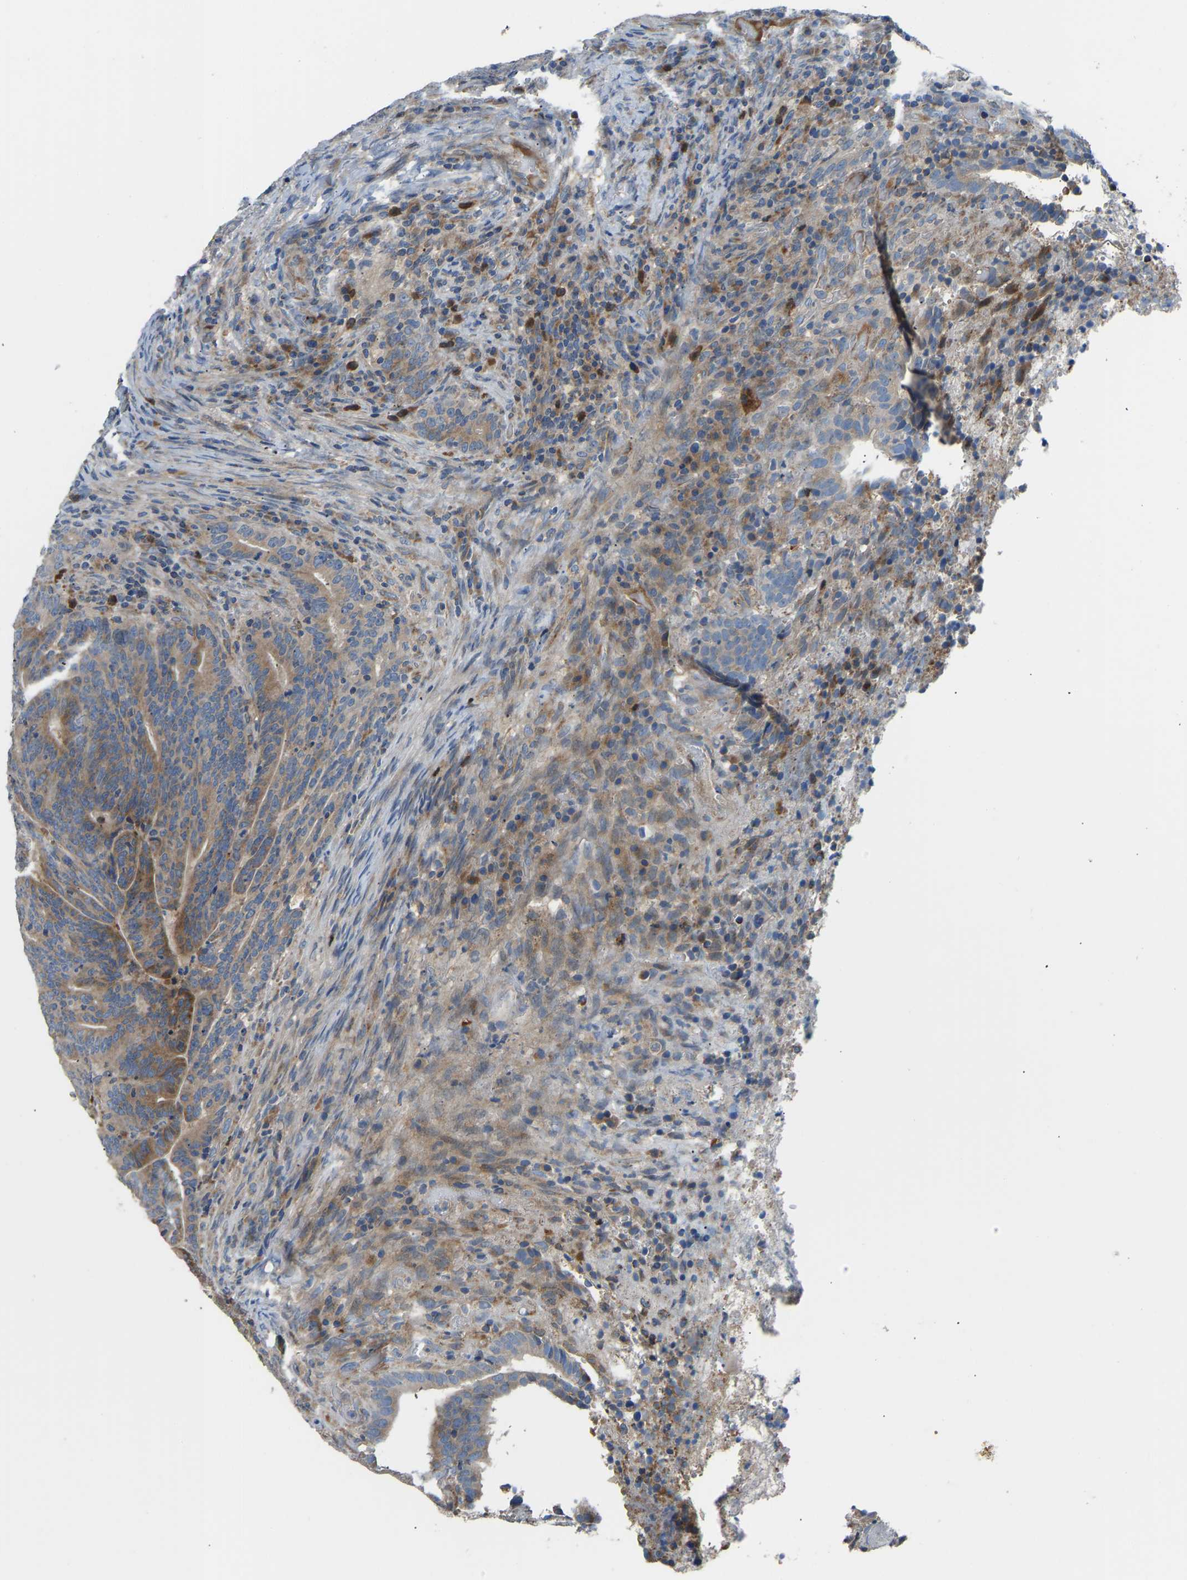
{"staining": {"intensity": "moderate", "quantity": ">75%", "location": "cytoplasmic/membranous"}, "tissue": "colorectal cancer", "cell_type": "Tumor cells", "image_type": "cancer", "snomed": [{"axis": "morphology", "description": "Adenocarcinoma, NOS"}, {"axis": "topography", "description": "Colon"}], "caption": "Protein expression analysis of human adenocarcinoma (colorectal) reveals moderate cytoplasmic/membranous expression in approximately >75% of tumor cells.", "gene": "RBP1", "patient": {"sex": "female", "age": 66}}